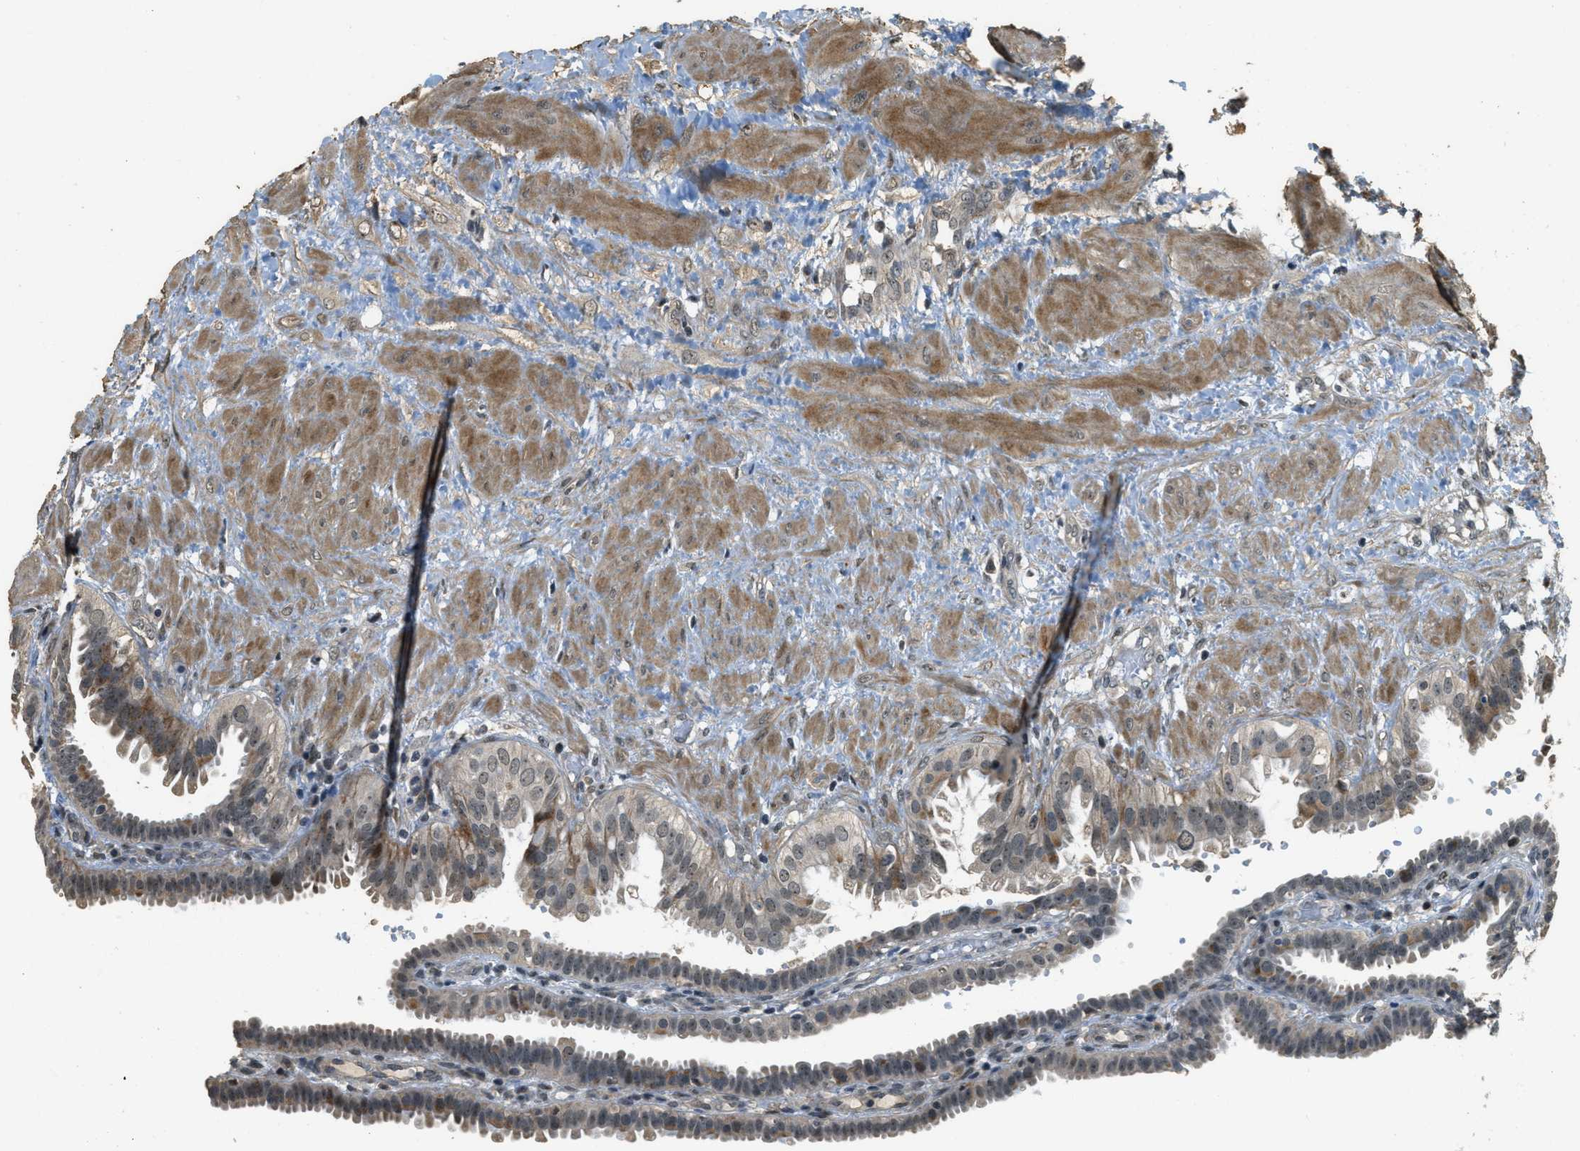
{"staining": {"intensity": "strong", "quantity": "<25%", "location": "cytoplasmic/membranous,nuclear"}, "tissue": "fallopian tube", "cell_type": "Glandular cells", "image_type": "normal", "snomed": [{"axis": "morphology", "description": "Normal tissue, NOS"}, {"axis": "topography", "description": "Fallopian tube"}, {"axis": "topography", "description": "Placenta"}], "caption": "This histopathology image displays immunohistochemistry (IHC) staining of unremarkable human fallopian tube, with medium strong cytoplasmic/membranous,nuclear staining in about <25% of glandular cells.", "gene": "MED21", "patient": {"sex": "female", "age": 34}}